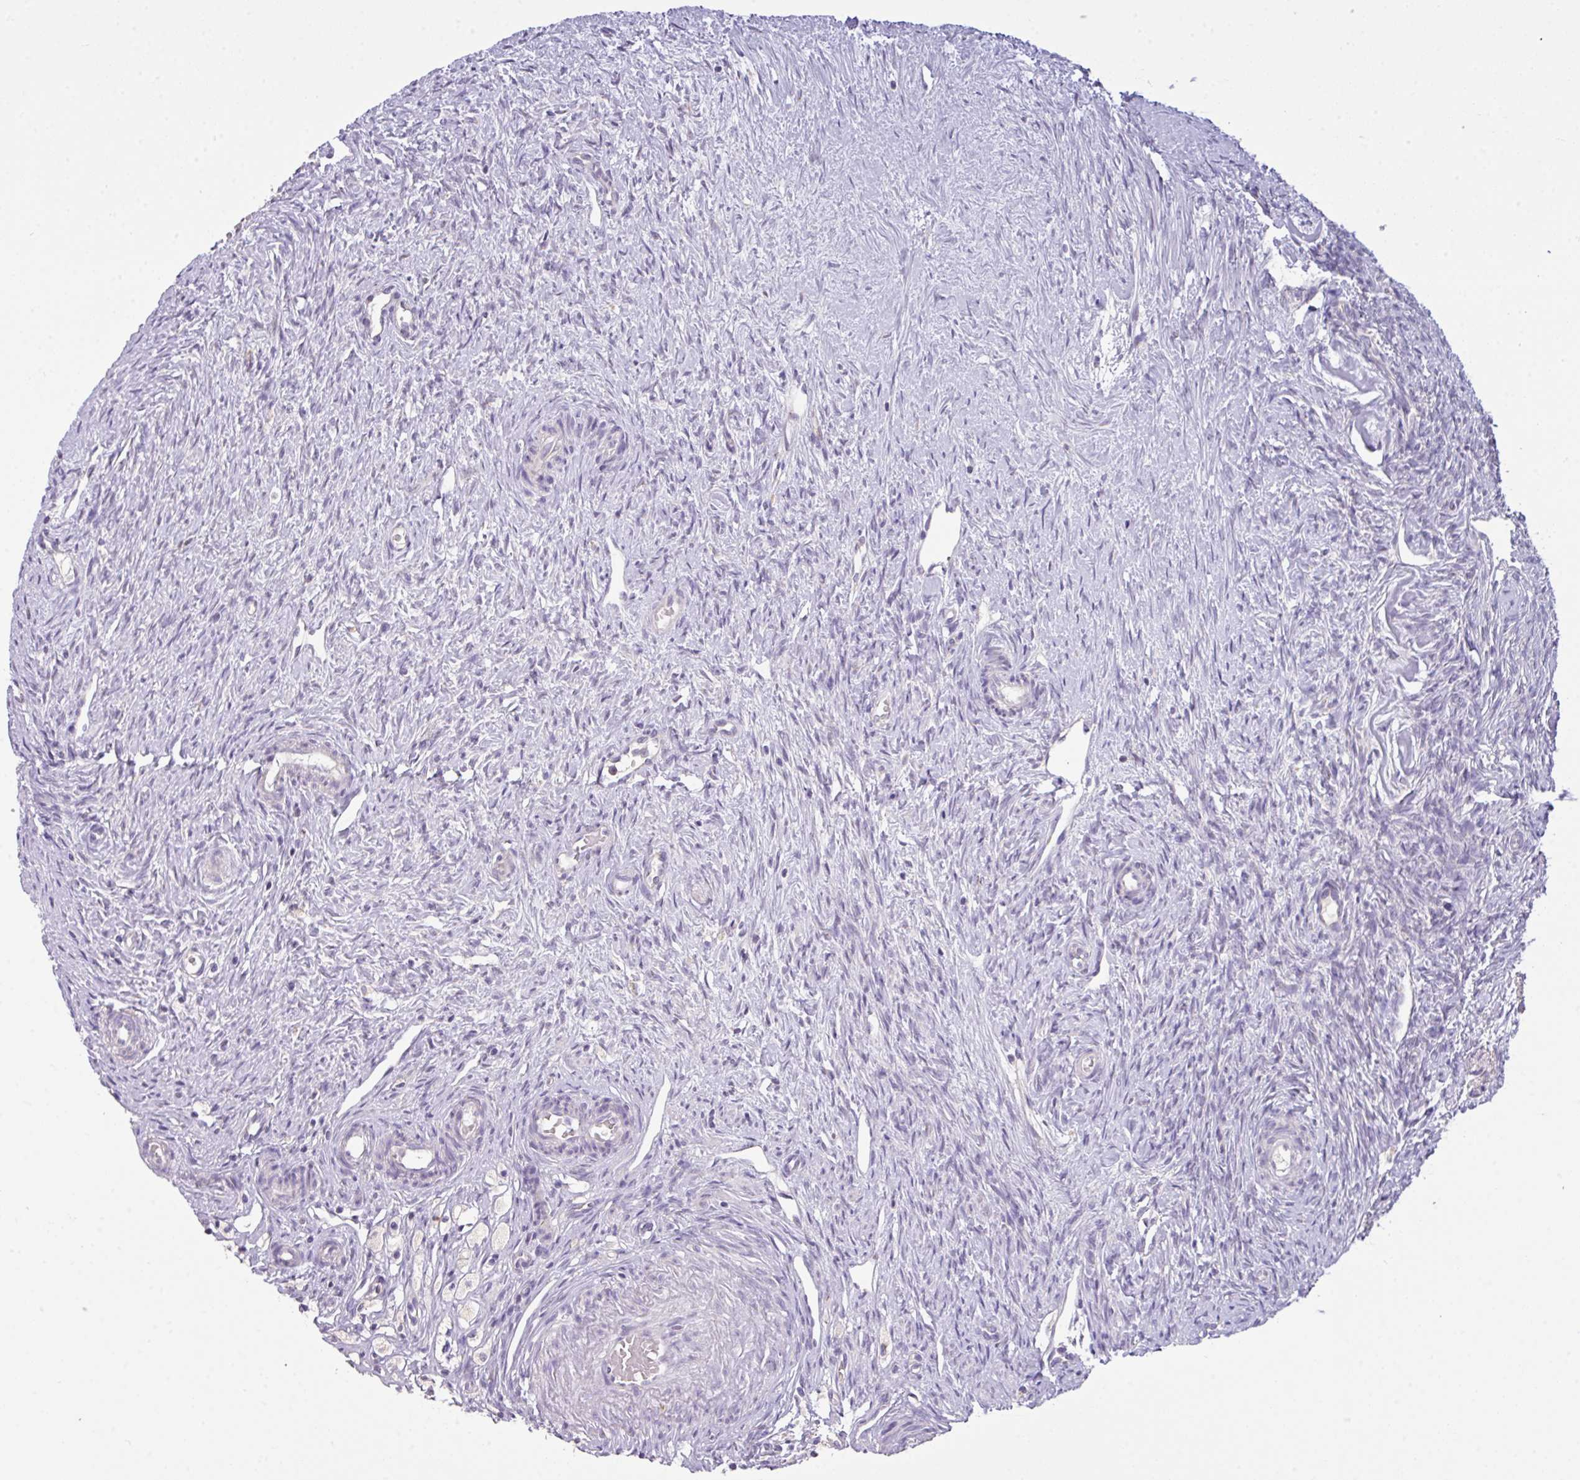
{"staining": {"intensity": "weak", "quantity": ">75%", "location": "cytoplasmic/membranous"}, "tissue": "ovary", "cell_type": "Follicle cells", "image_type": "normal", "snomed": [{"axis": "morphology", "description": "Normal tissue, NOS"}, {"axis": "topography", "description": "Ovary"}], "caption": "High-power microscopy captured an immunohistochemistry (IHC) photomicrograph of unremarkable ovary, revealing weak cytoplasmic/membranous positivity in approximately >75% of follicle cells.", "gene": "VTI1A", "patient": {"sex": "female", "age": 51}}